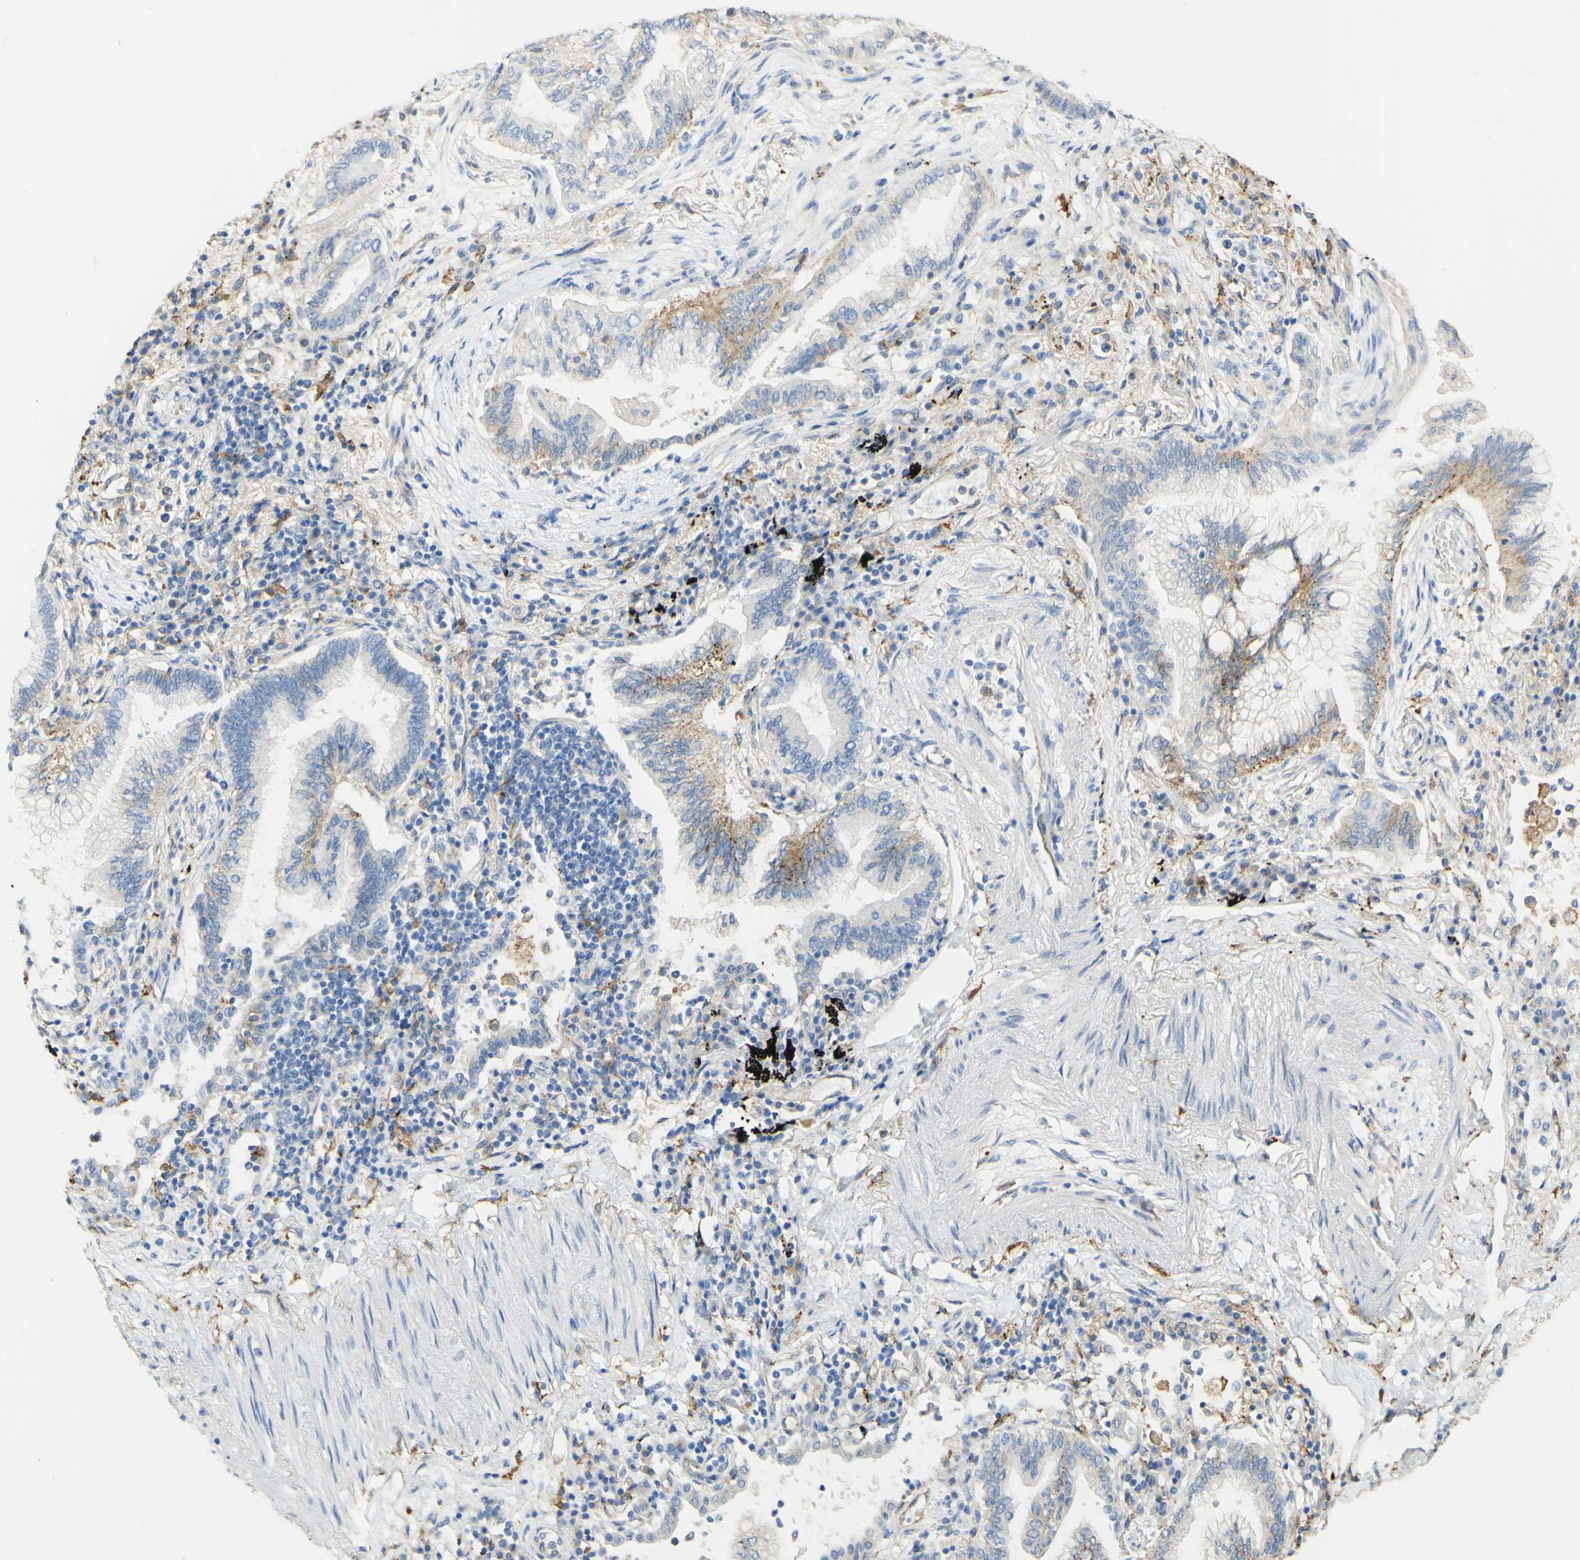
{"staining": {"intensity": "moderate", "quantity": "25%-75%", "location": "cytoplasmic/membranous"}, "tissue": "lung cancer", "cell_type": "Tumor cells", "image_type": "cancer", "snomed": [{"axis": "morphology", "description": "Normal tissue, NOS"}, {"axis": "morphology", "description": "Adenocarcinoma, NOS"}, {"axis": "topography", "description": "Bronchus"}, {"axis": "topography", "description": "Lung"}], "caption": "Immunohistochemistry (IHC) (DAB) staining of lung adenocarcinoma demonstrates moderate cytoplasmic/membranous protein positivity in about 25%-75% of tumor cells.", "gene": "FCGRT", "patient": {"sex": "female", "age": 70}}